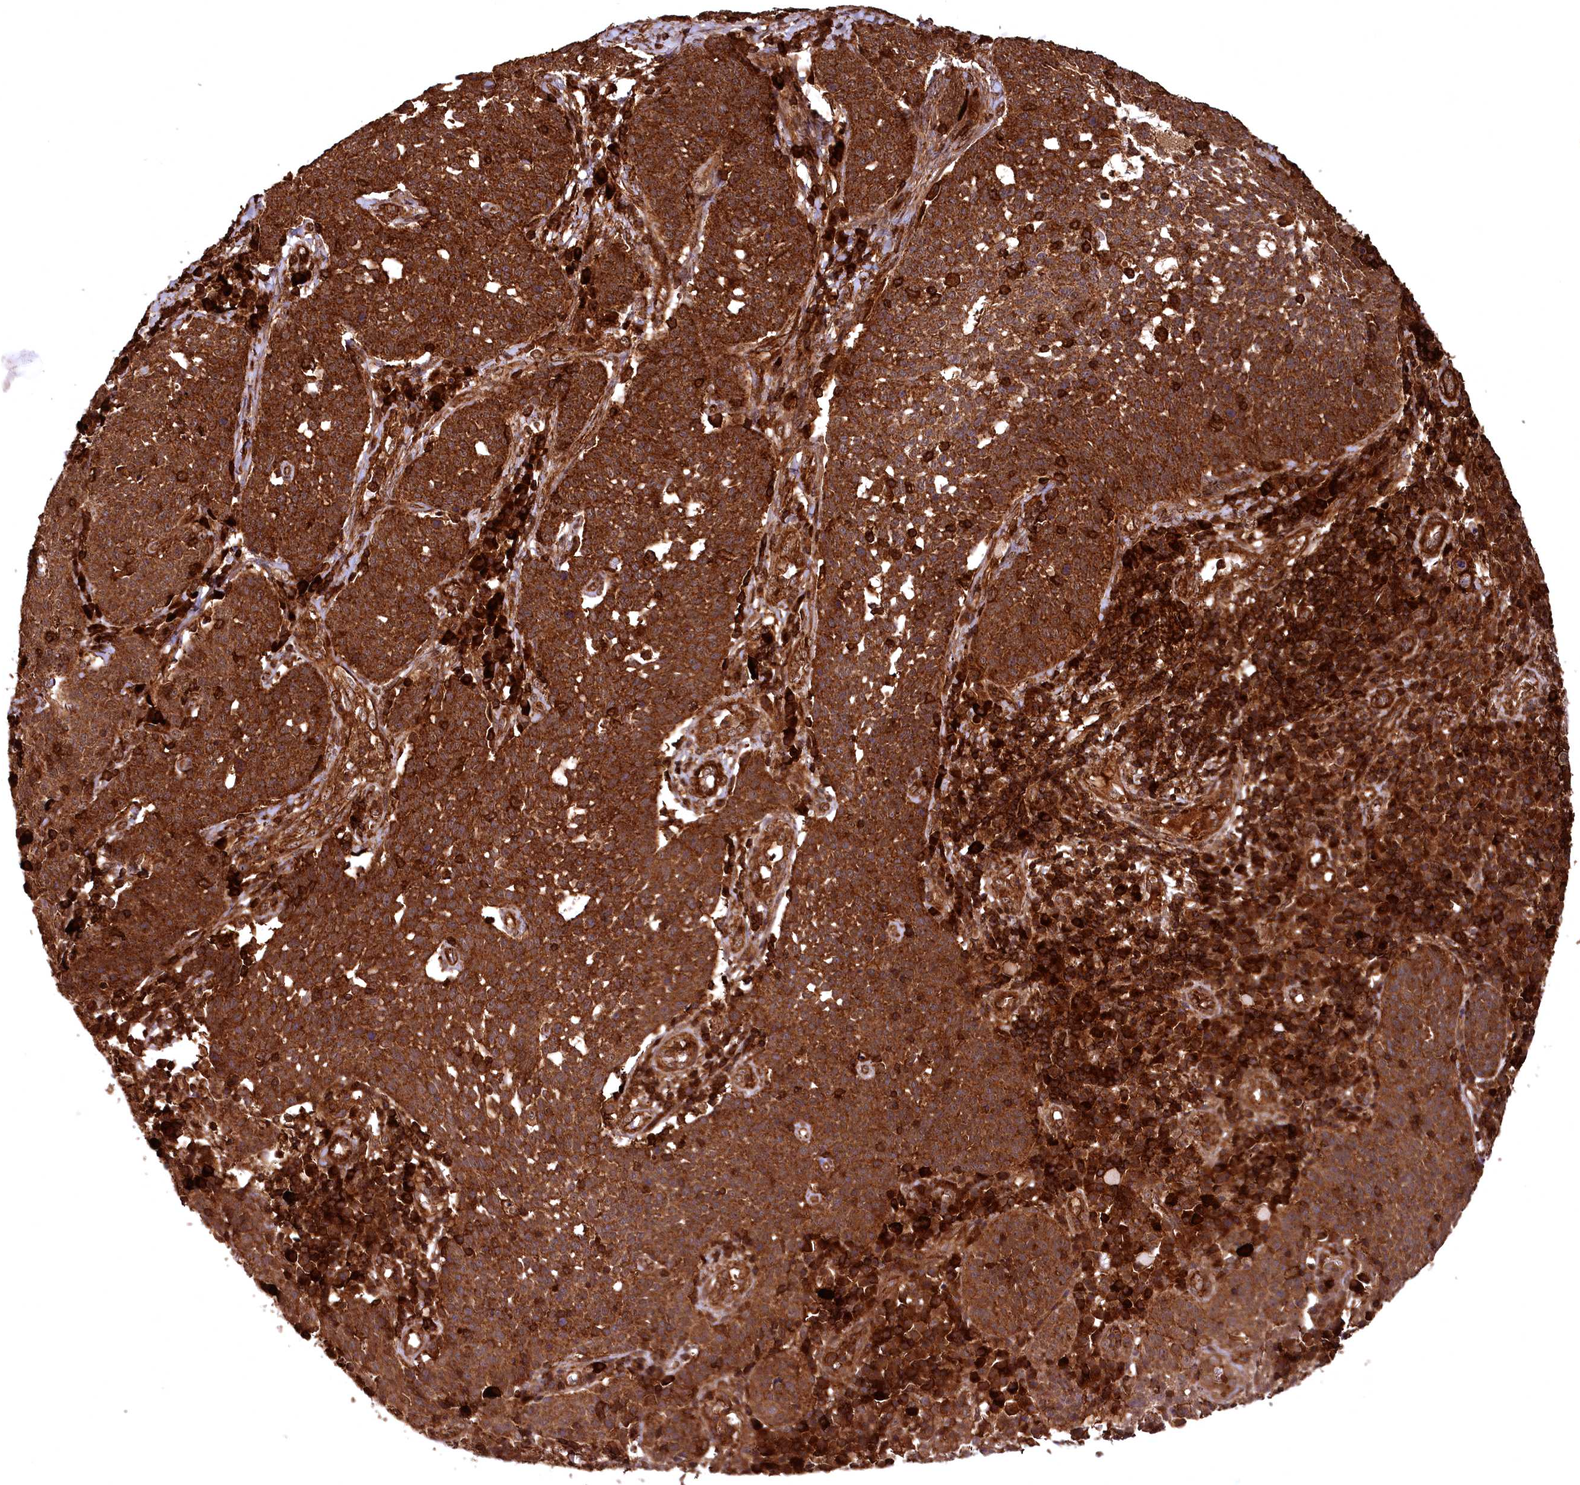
{"staining": {"intensity": "strong", "quantity": ">75%", "location": "cytoplasmic/membranous"}, "tissue": "cervical cancer", "cell_type": "Tumor cells", "image_type": "cancer", "snomed": [{"axis": "morphology", "description": "Squamous cell carcinoma, NOS"}, {"axis": "topography", "description": "Cervix"}], "caption": "A photomicrograph showing strong cytoplasmic/membranous expression in about >75% of tumor cells in squamous cell carcinoma (cervical), as visualized by brown immunohistochemical staining.", "gene": "STUB1", "patient": {"sex": "female", "age": 34}}